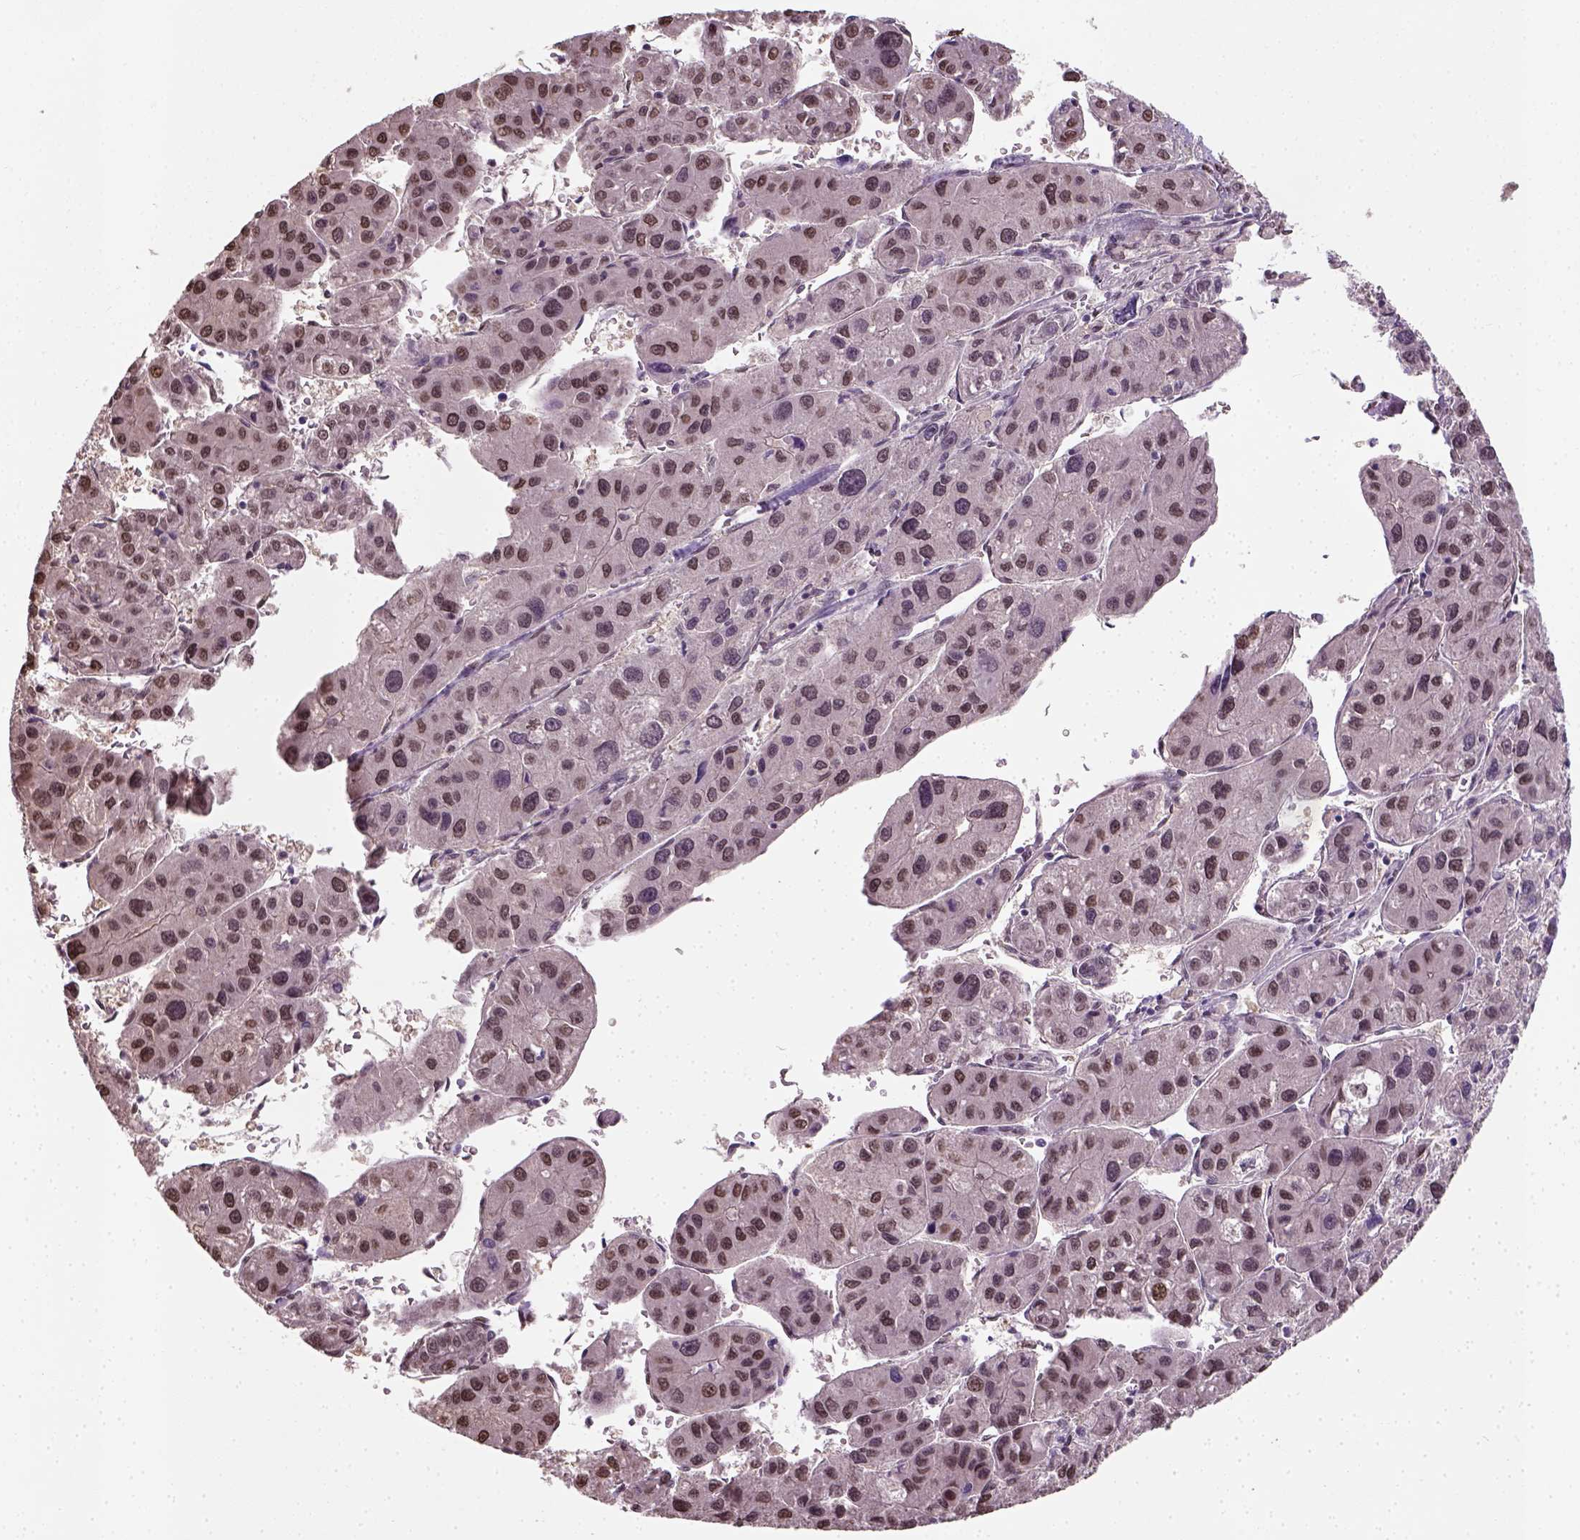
{"staining": {"intensity": "moderate", "quantity": ">75%", "location": "nuclear"}, "tissue": "liver cancer", "cell_type": "Tumor cells", "image_type": "cancer", "snomed": [{"axis": "morphology", "description": "Carcinoma, Hepatocellular, NOS"}, {"axis": "topography", "description": "Liver"}], "caption": "Liver hepatocellular carcinoma stained with a protein marker demonstrates moderate staining in tumor cells.", "gene": "C1orf112", "patient": {"sex": "male", "age": 73}}